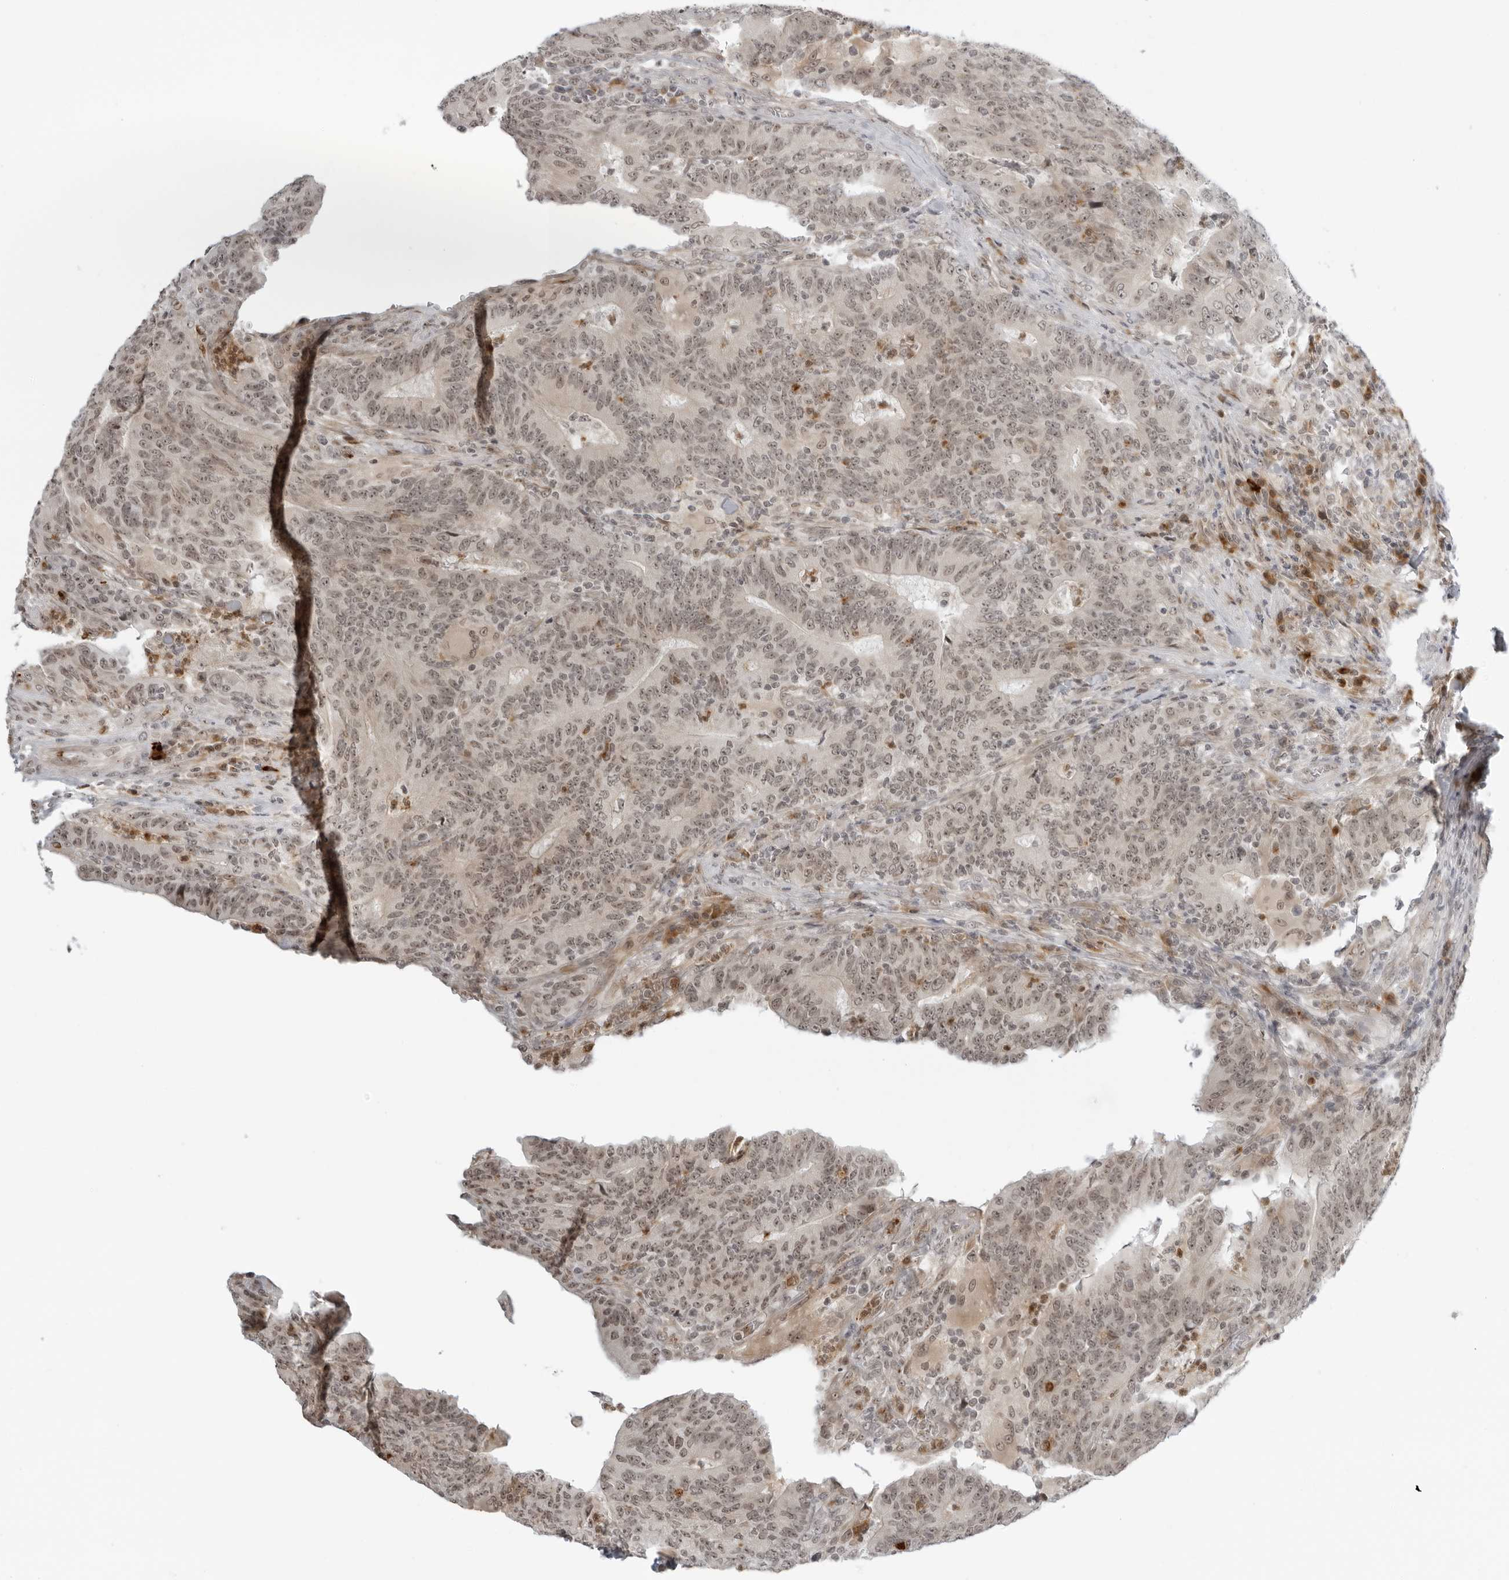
{"staining": {"intensity": "weak", "quantity": ">75%", "location": "nuclear"}, "tissue": "colorectal cancer", "cell_type": "Tumor cells", "image_type": "cancer", "snomed": [{"axis": "morphology", "description": "Normal tissue, NOS"}, {"axis": "morphology", "description": "Adenocarcinoma, NOS"}, {"axis": "topography", "description": "Colon"}], "caption": "Colorectal cancer stained for a protein (brown) shows weak nuclear positive expression in about >75% of tumor cells.", "gene": "SUGCT", "patient": {"sex": "female", "age": 75}}